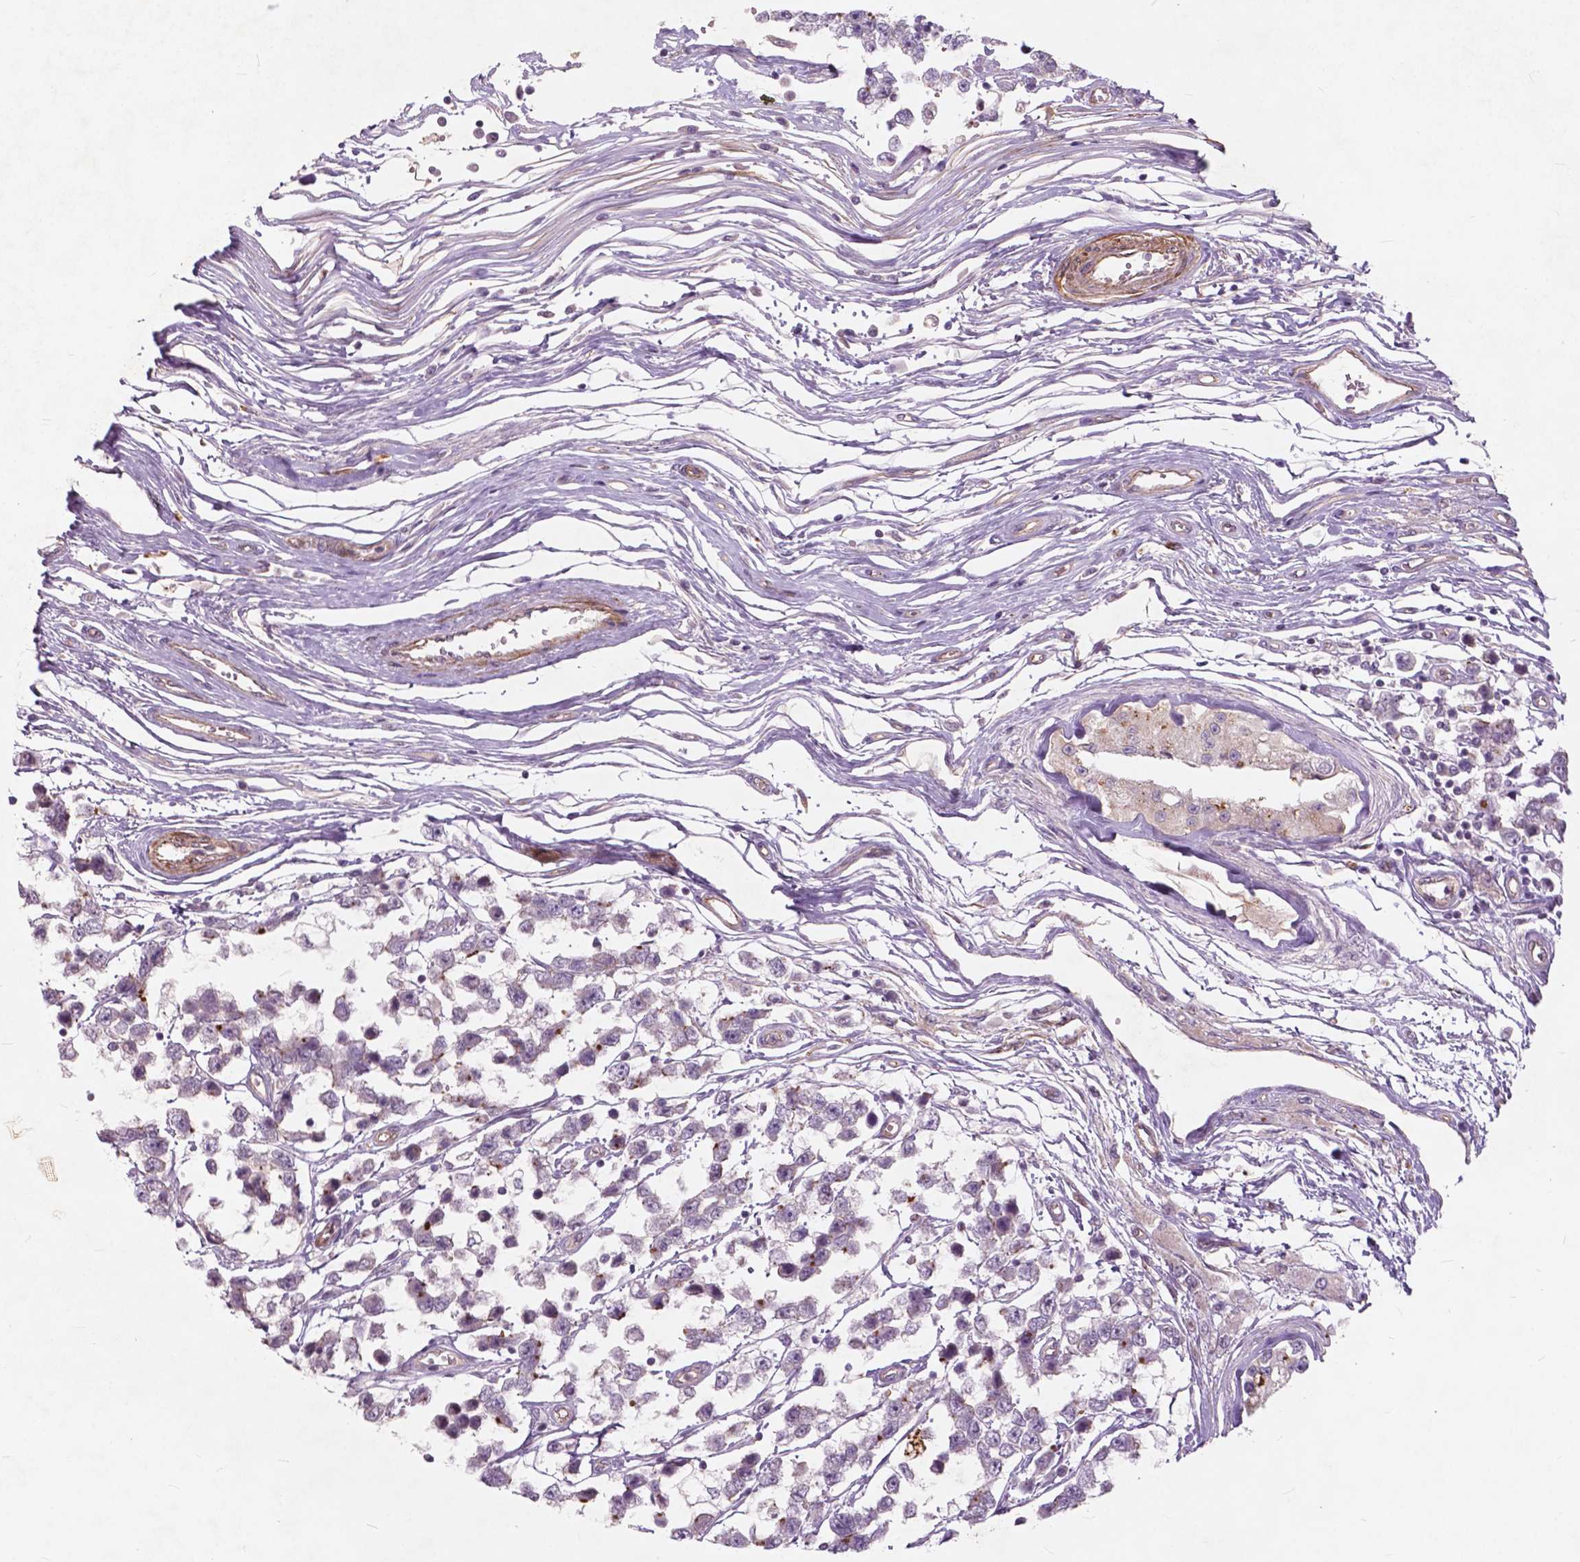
{"staining": {"intensity": "negative", "quantity": "none", "location": "none"}, "tissue": "testis cancer", "cell_type": "Tumor cells", "image_type": "cancer", "snomed": [{"axis": "morphology", "description": "Seminoma, NOS"}, {"axis": "topography", "description": "Testis"}], "caption": "Immunohistochemistry (IHC) of human seminoma (testis) shows no positivity in tumor cells.", "gene": "RFPL4B", "patient": {"sex": "male", "age": 34}}